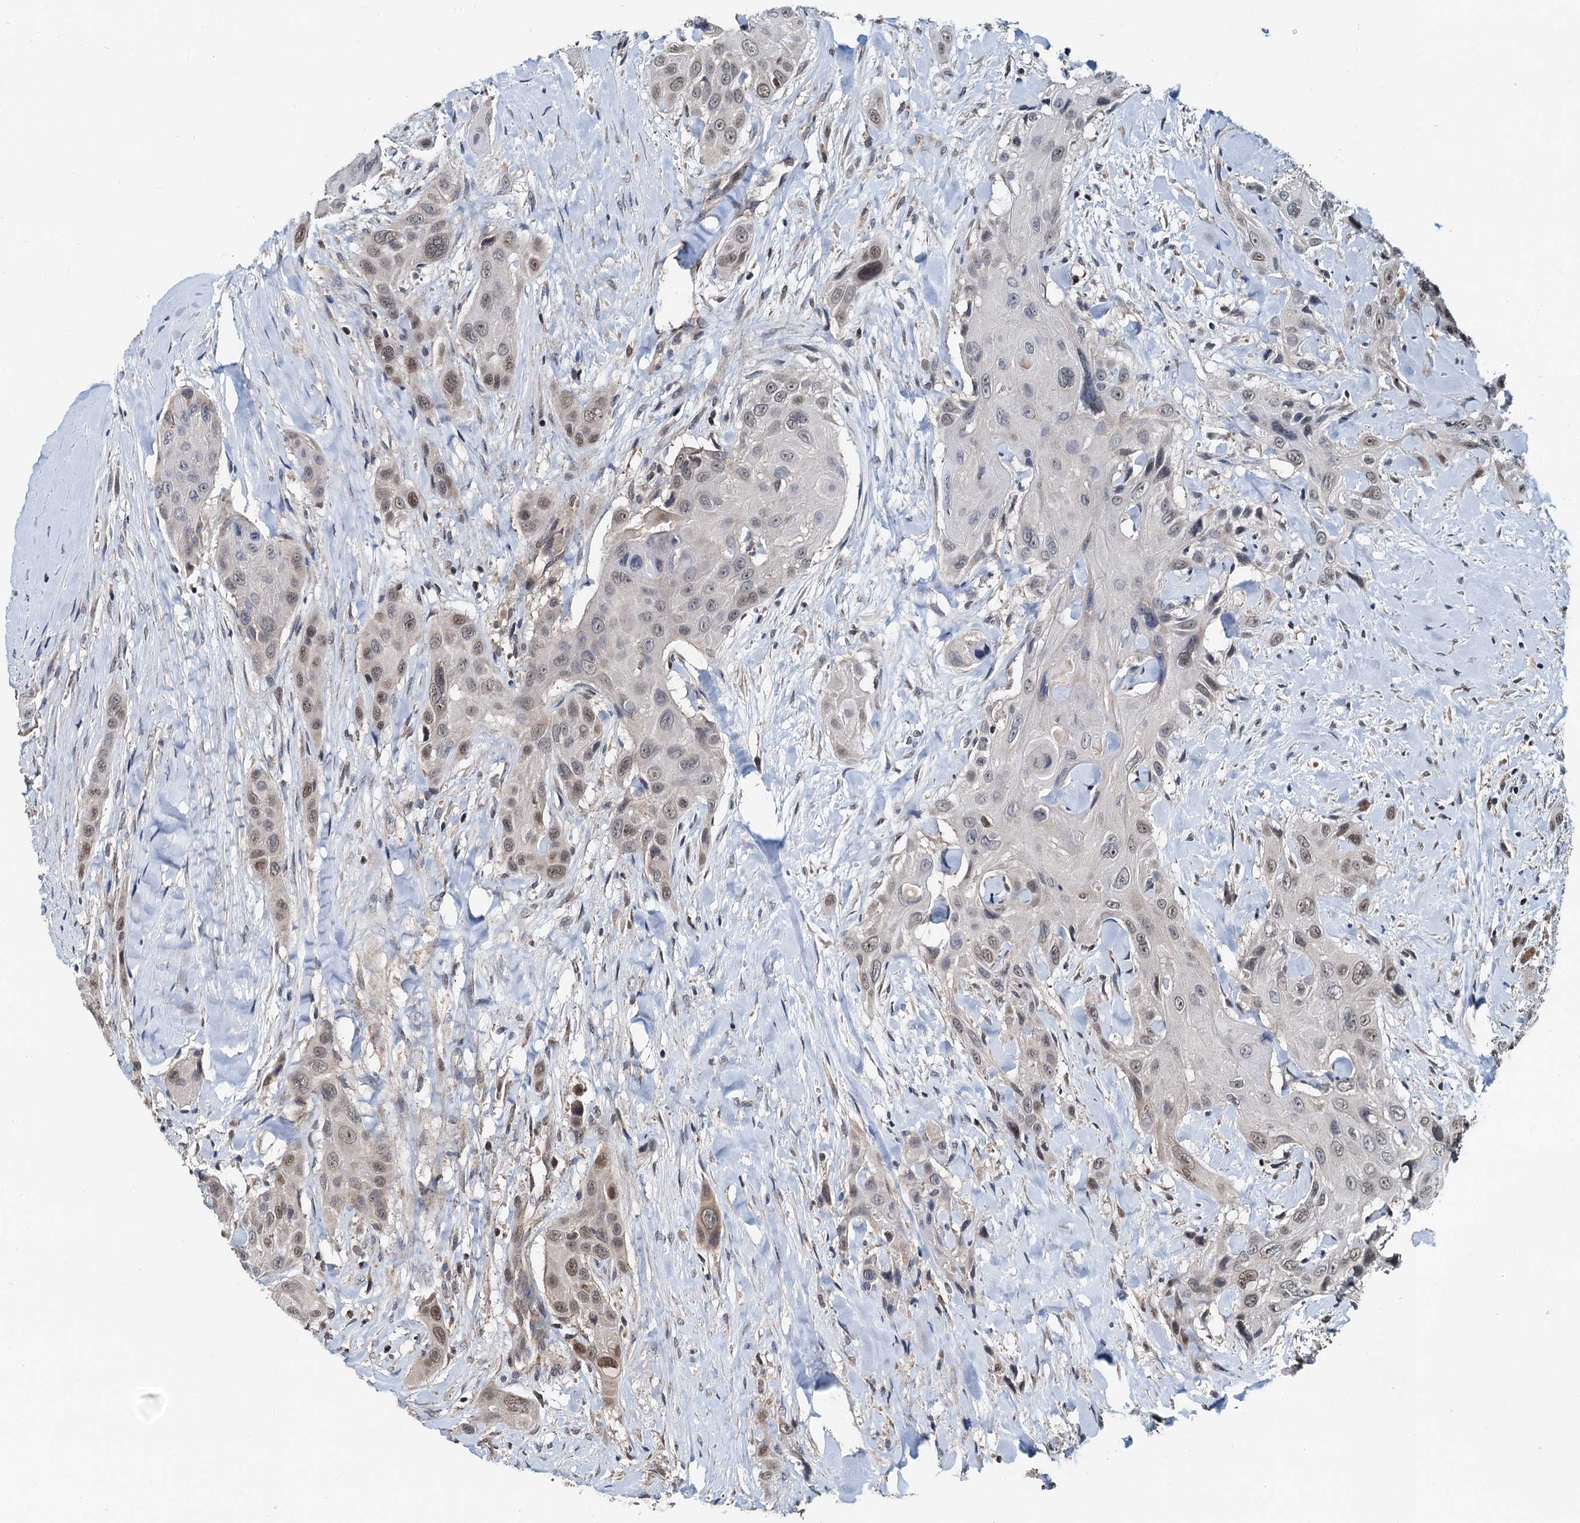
{"staining": {"intensity": "weak", "quantity": "25%-75%", "location": "nuclear"}, "tissue": "head and neck cancer", "cell_type": "Tumor cells", "image_type": "cancer", "snomed": [{"axis": "morphology", "description": "Squamous cell carcinoma, NOS"}, {"axis": "topography", "description": "Head-Neck"}], "caption": "Protein staining demonstrates weak nuclear positivity in about 25%-75% of tumor cells in head and neck cancer (squamous cell carcinoma).", "gene": "MCMBP", "patient": {"sex": "male", "age": 81}}